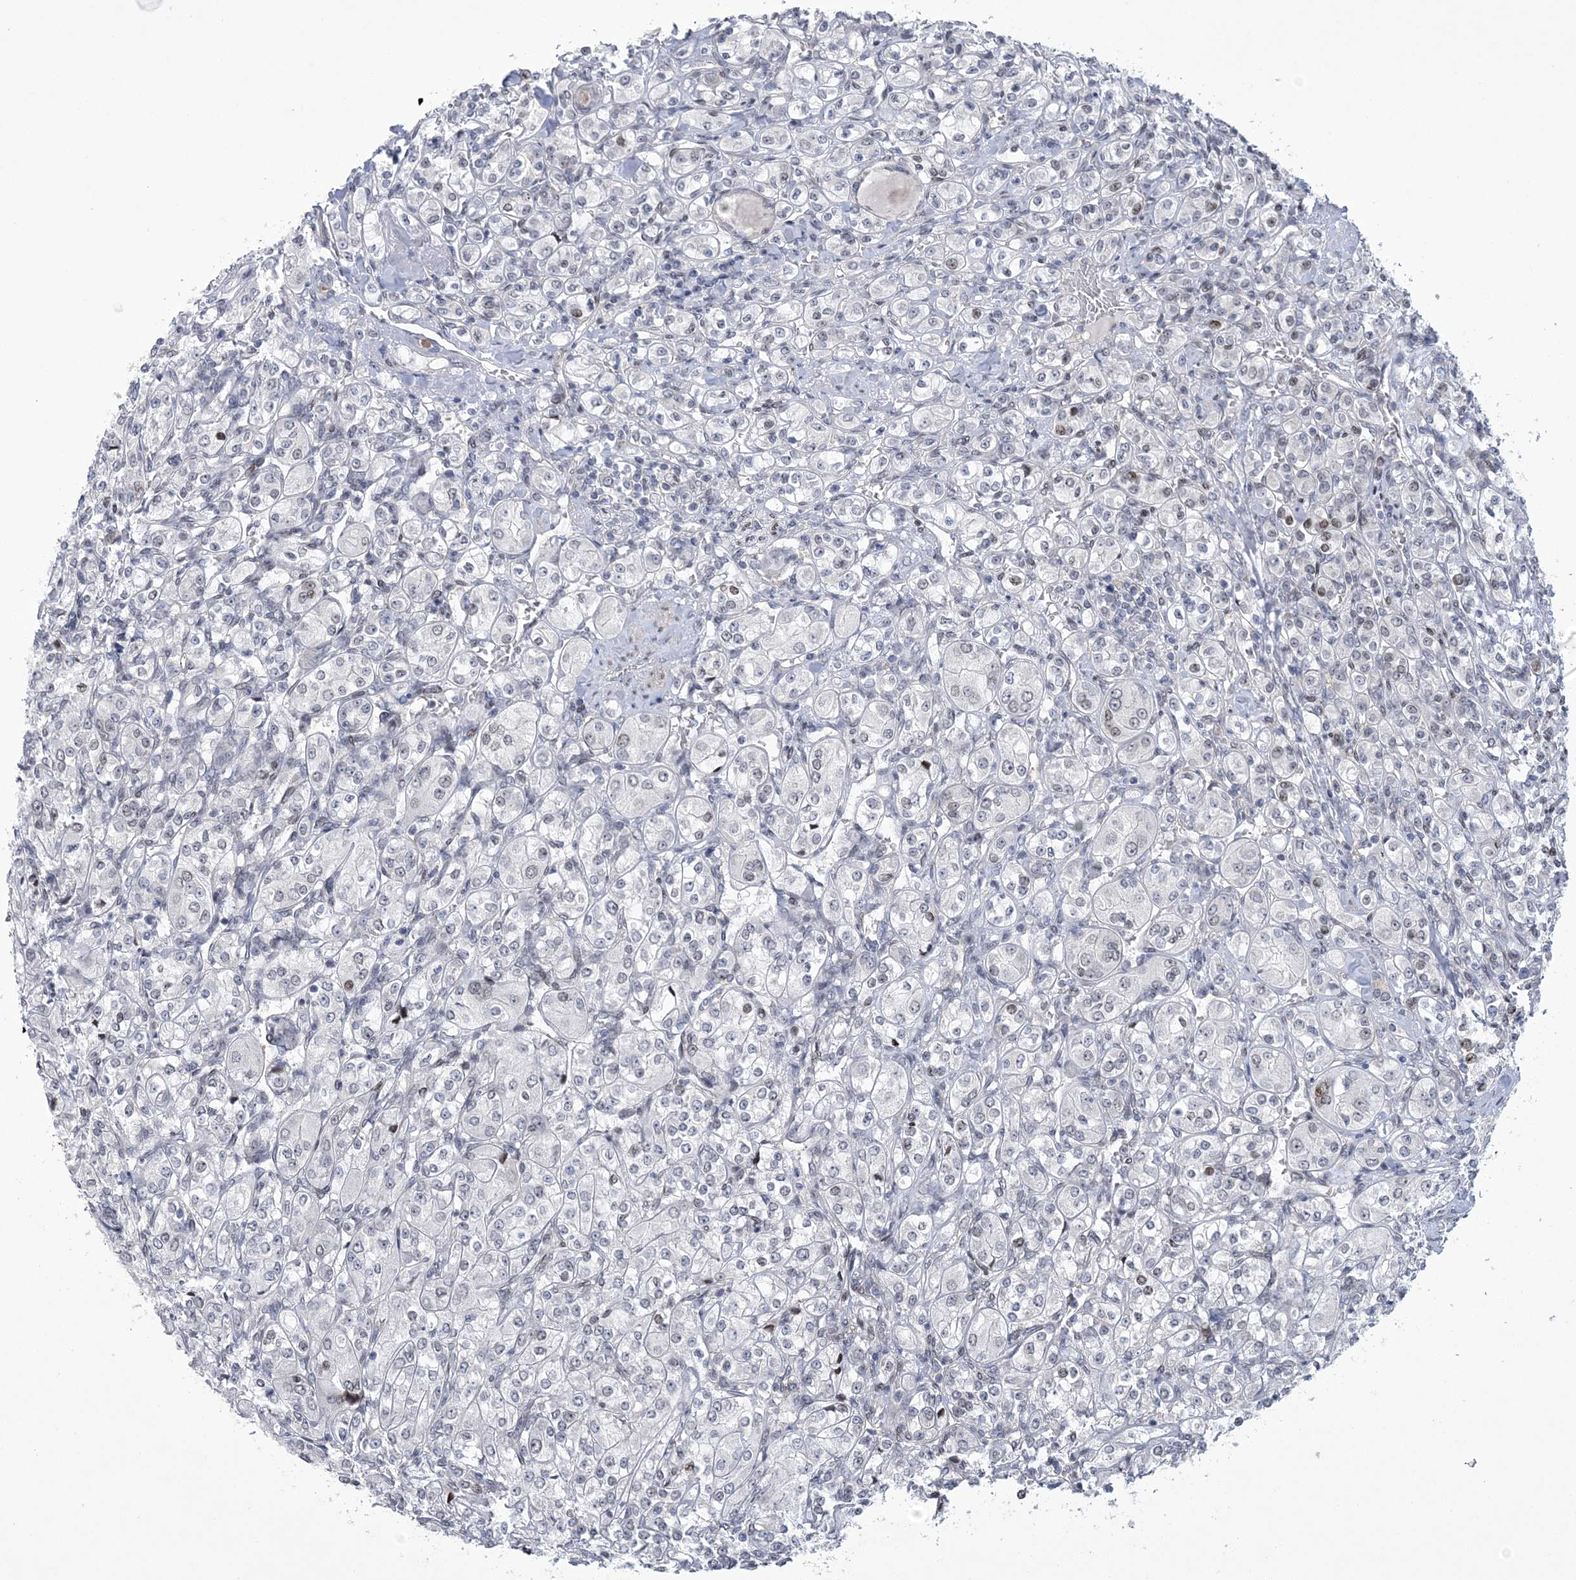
{"staining": {"intensity": "negative", "quantity": "none", "location": "none"}, "tissue": "renal cancer", "cell_type": "Tumor cells", "image_type": "cancer", "snomed": [{"axis": "morphology", "description": "Adenocarcinoma, NOS"}, {"axis": "topography", "description": "Kidney"}], "caption": "Immunohistochemical staining of human renal adenocarcinoma displays no significant staining in tumor cells.", "gene": "HOMEZ", "patient": {"sex": "male", "age": 77}}